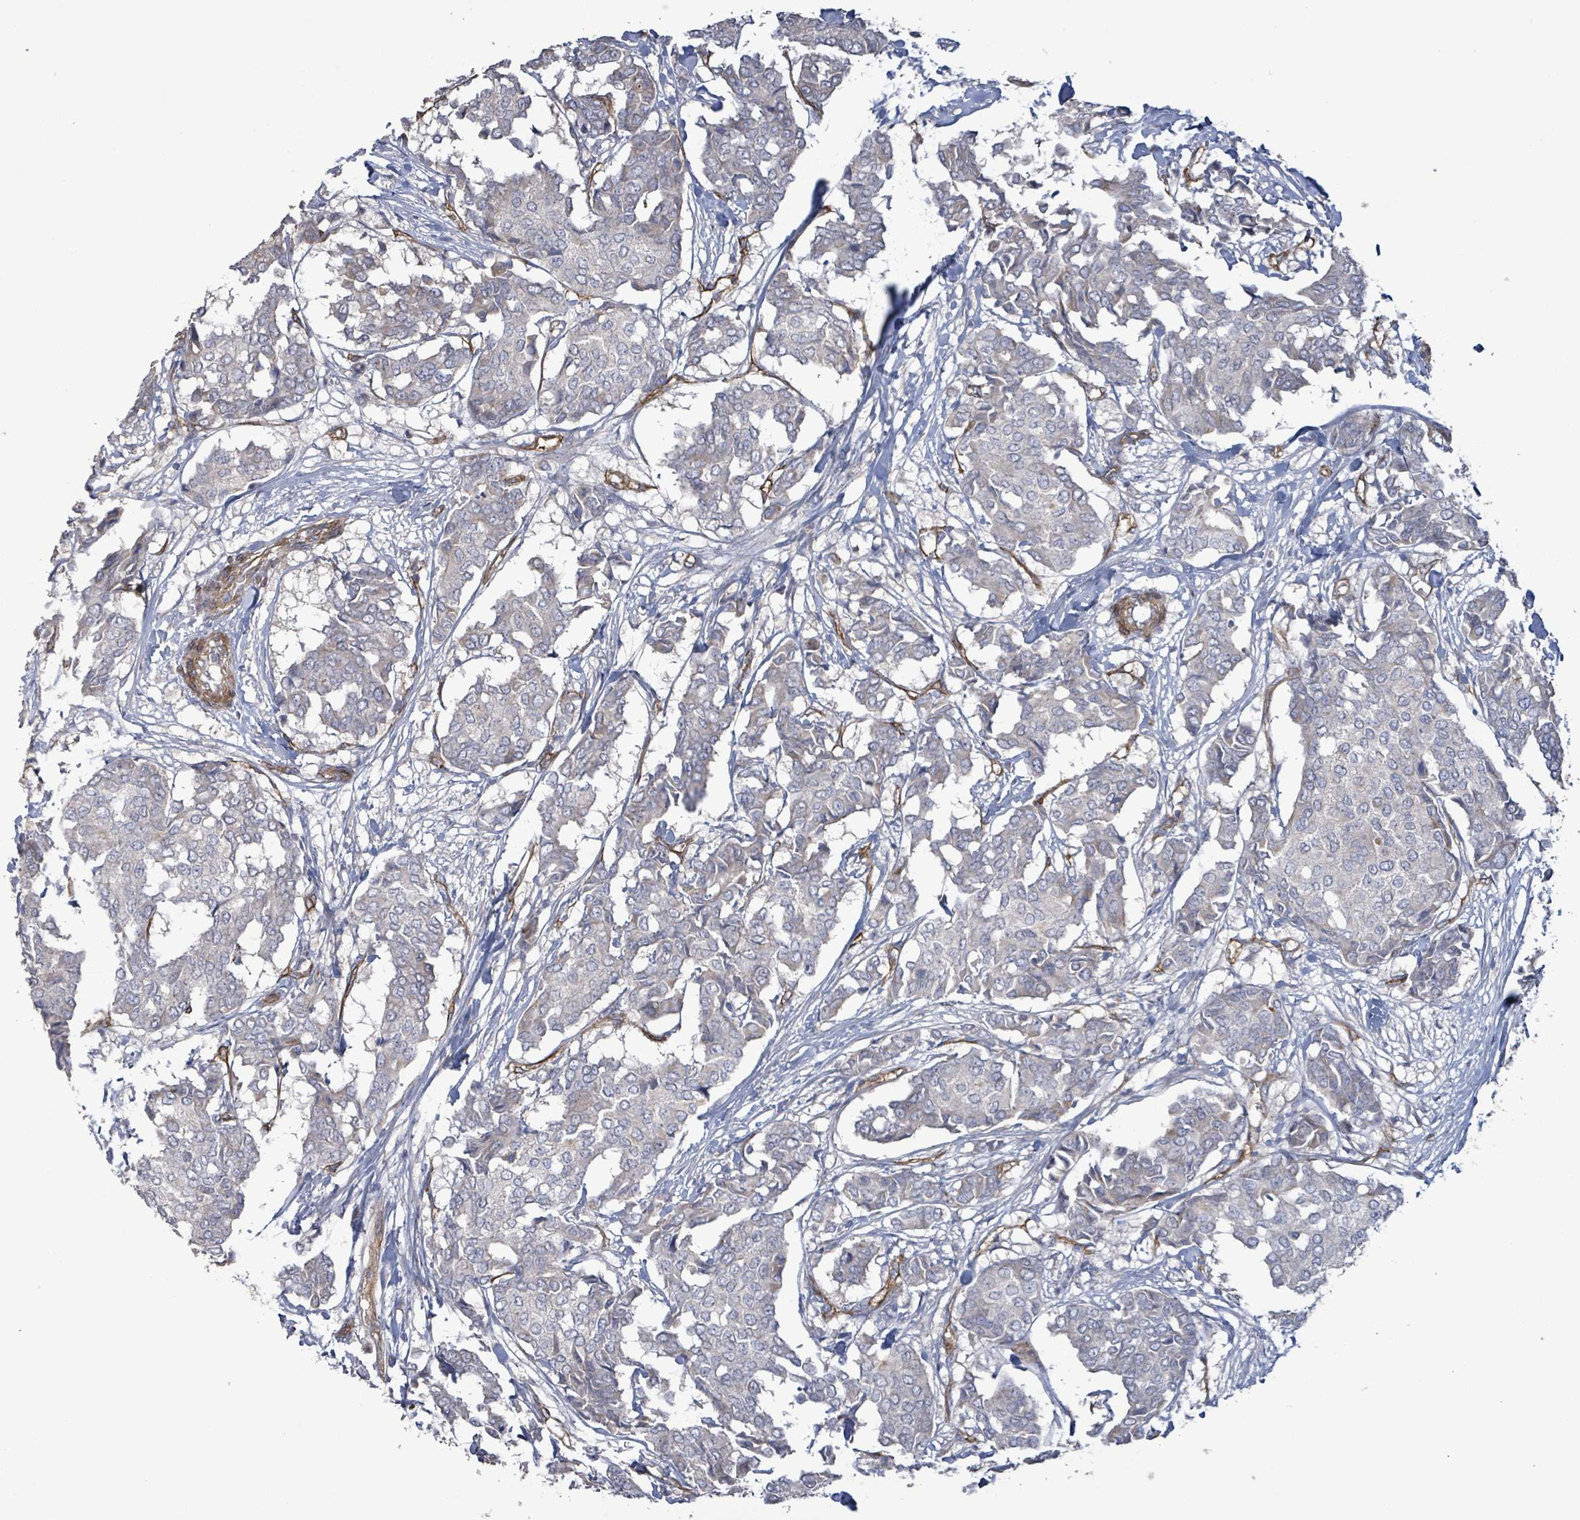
{"staining": {"intensity": "negative", "quantity": "none", "location": "none"}, "tissue": "breast cancer", "cell_type": "Tumor cells", "image_type": "cancer", "snomed": [{"axis": "morphology", "description": "Duct carcinoma"}, {"axis": "topography", "description": "Breast"}], "caption": "Breast invasive ductal carcinoma was stained to show a protein in brown. There is no significant expression in tumor cells. The staining is performed using DAB (3,3'-diaminobenzidine) brown chromogen with nuclei counter-stained in using hematoxylin.", "gene": "KANK3", "patient": {"sex": "female", "age": 75}}